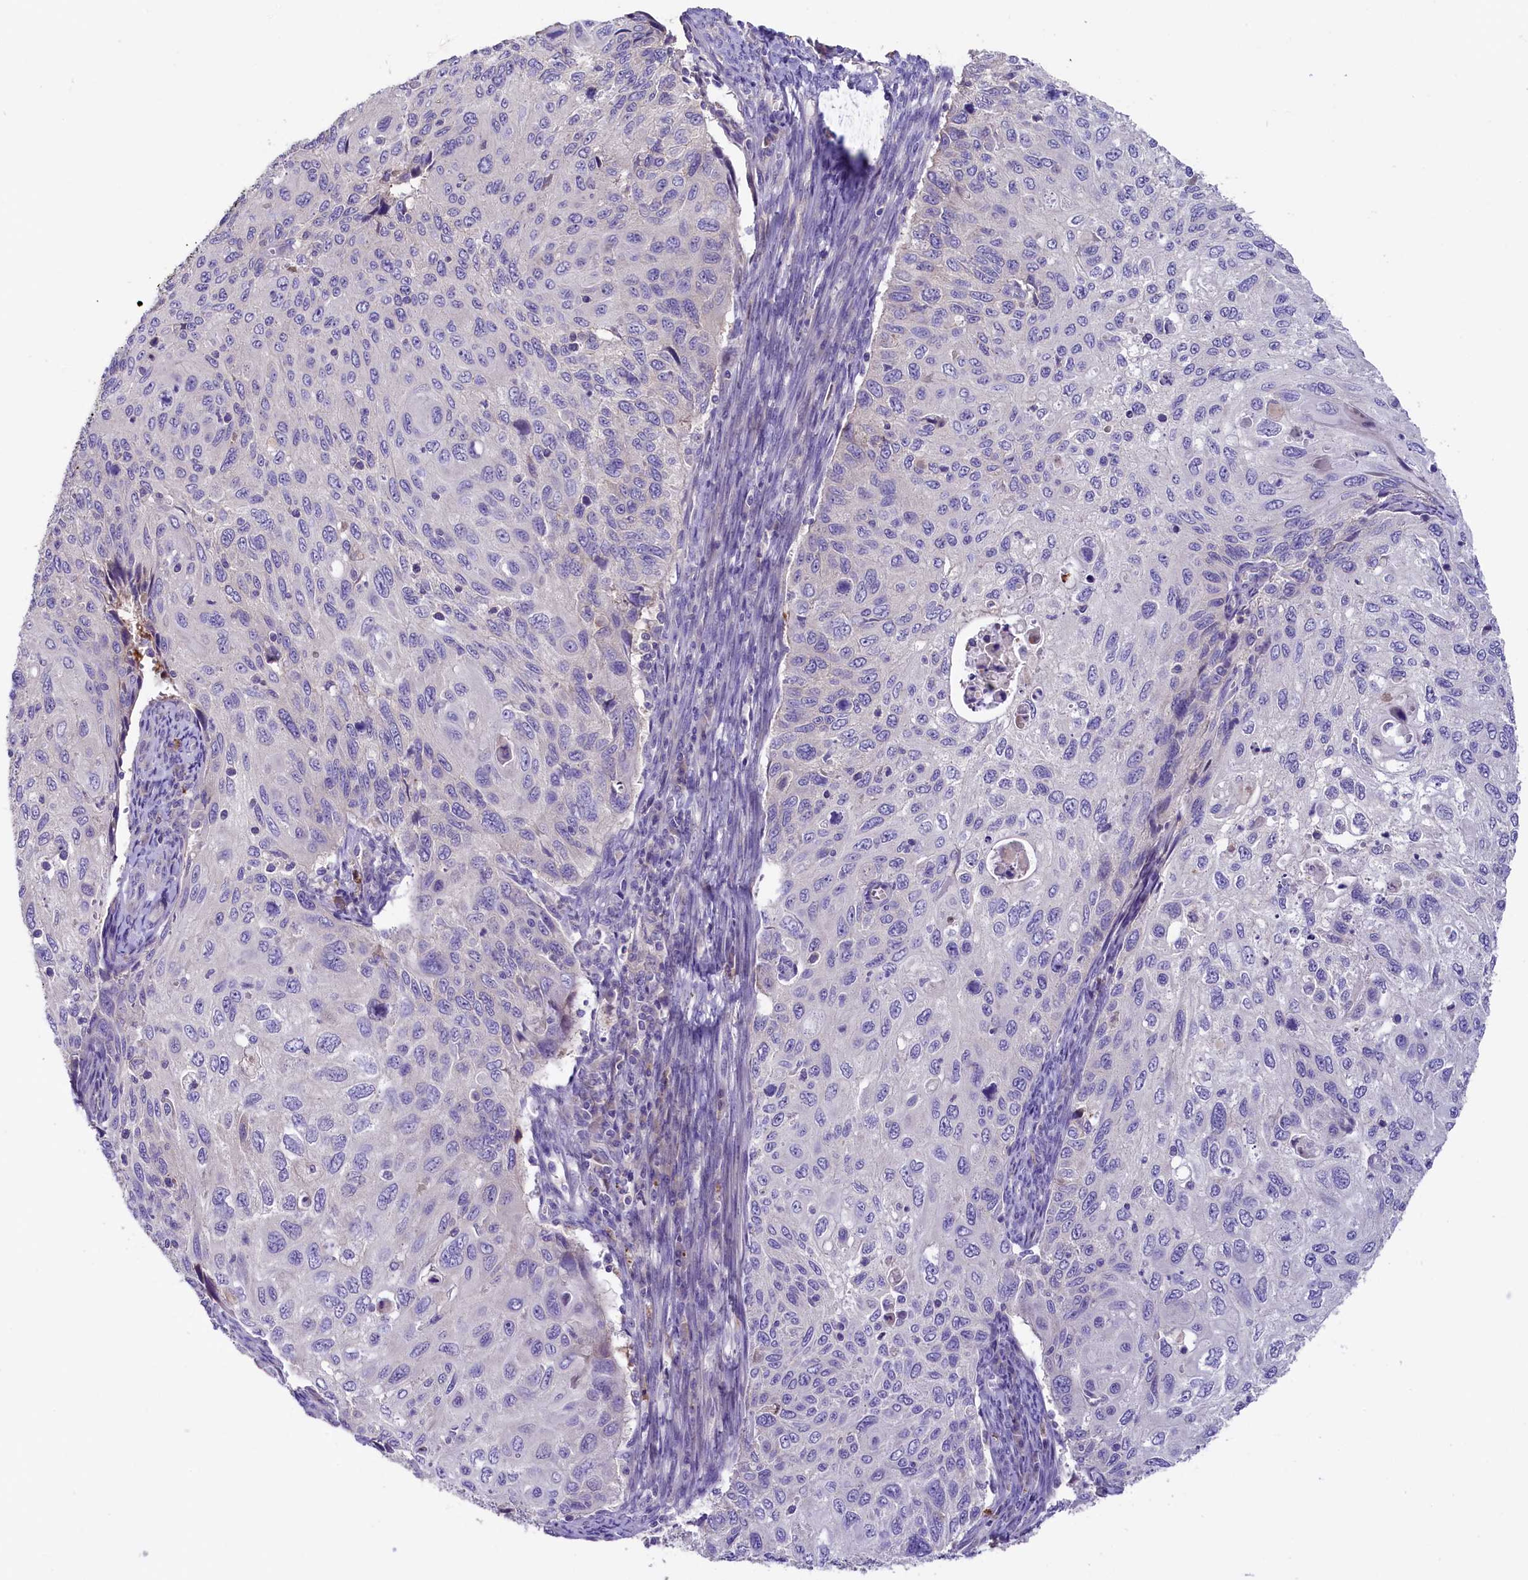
{"staining": {"intensity": "negative", "quantity": "none", "location": "none"}, "tissue": "cervical cancer", "cell_type": "Tumor cells", "image_type": "cancer", "snomed": [{"axis": "morphology", "description": "Squamous cell carcinoma, NOS"}, {"axis": "topography", "description": "Cervix"}], "caption": "High magnification brightfield microscopy of cervical squamous cell carcinoma stained with DAB (brown) and counterstained with hematoxylin (blue): tumor cells show no significant positivity.", "gene": "CD99L2", "patient": {"sex": "female", "age": 70}}